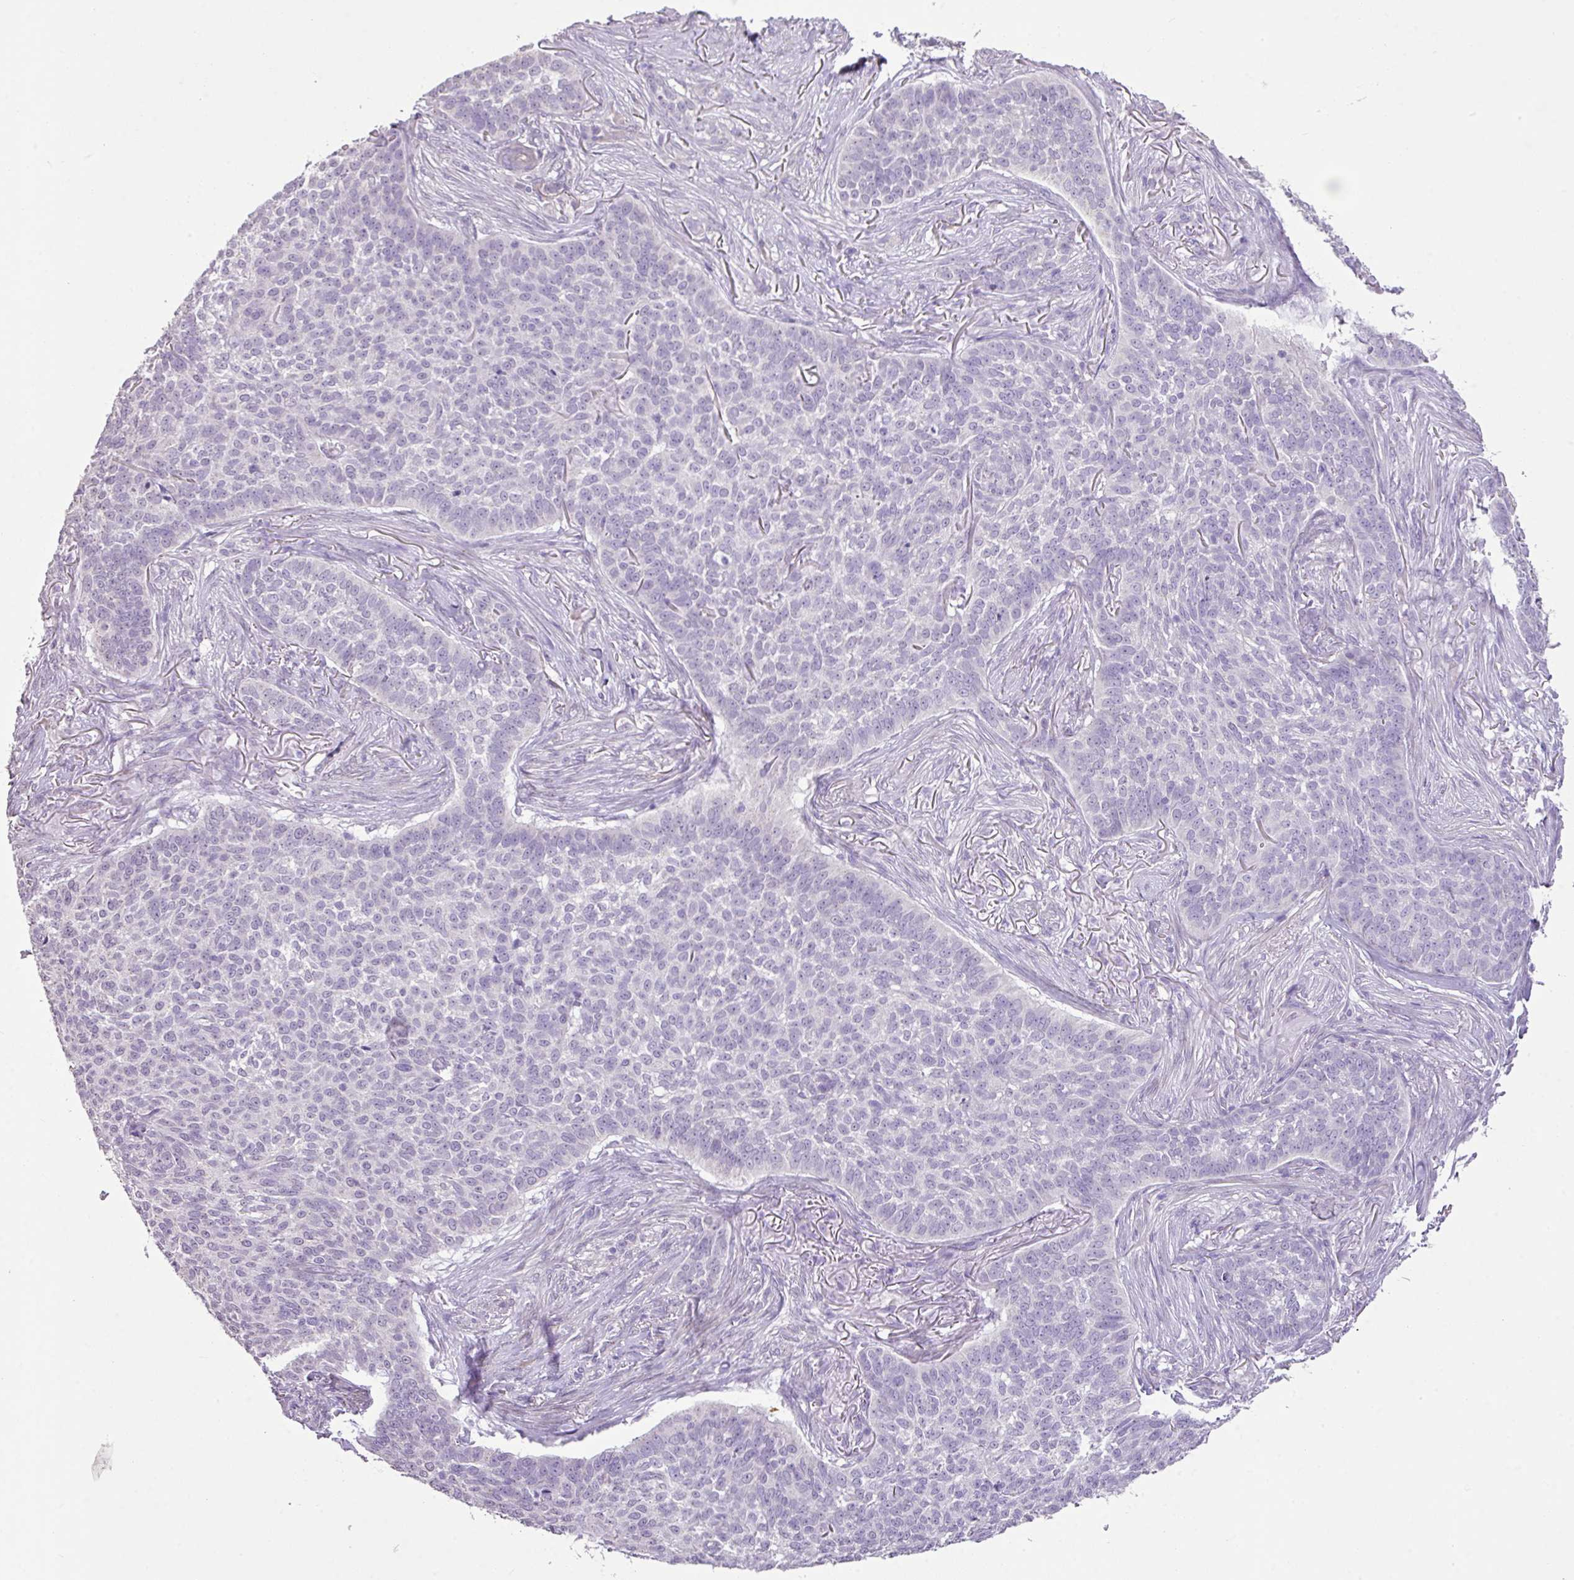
{"staining": {"intensity": "negative", "quantity": "none", "location": "none"}, "tissue": "skin cancer", "cell_type": "Tumor cells", "image_type": "cancer", "snomed": [{"axis": "morphology", "description": "Basal cell carcinoma"}, {"axis": "topography", "description": "Skin"}], "caption": "IHC histopathology image of neoplastic tissue: basal cell carcinoma (skin) stained with DAB demonstrates no significant protein expression in tumor cells.", "gene": "DIP2A", "patient": {"sex": "male", "age": 85}}